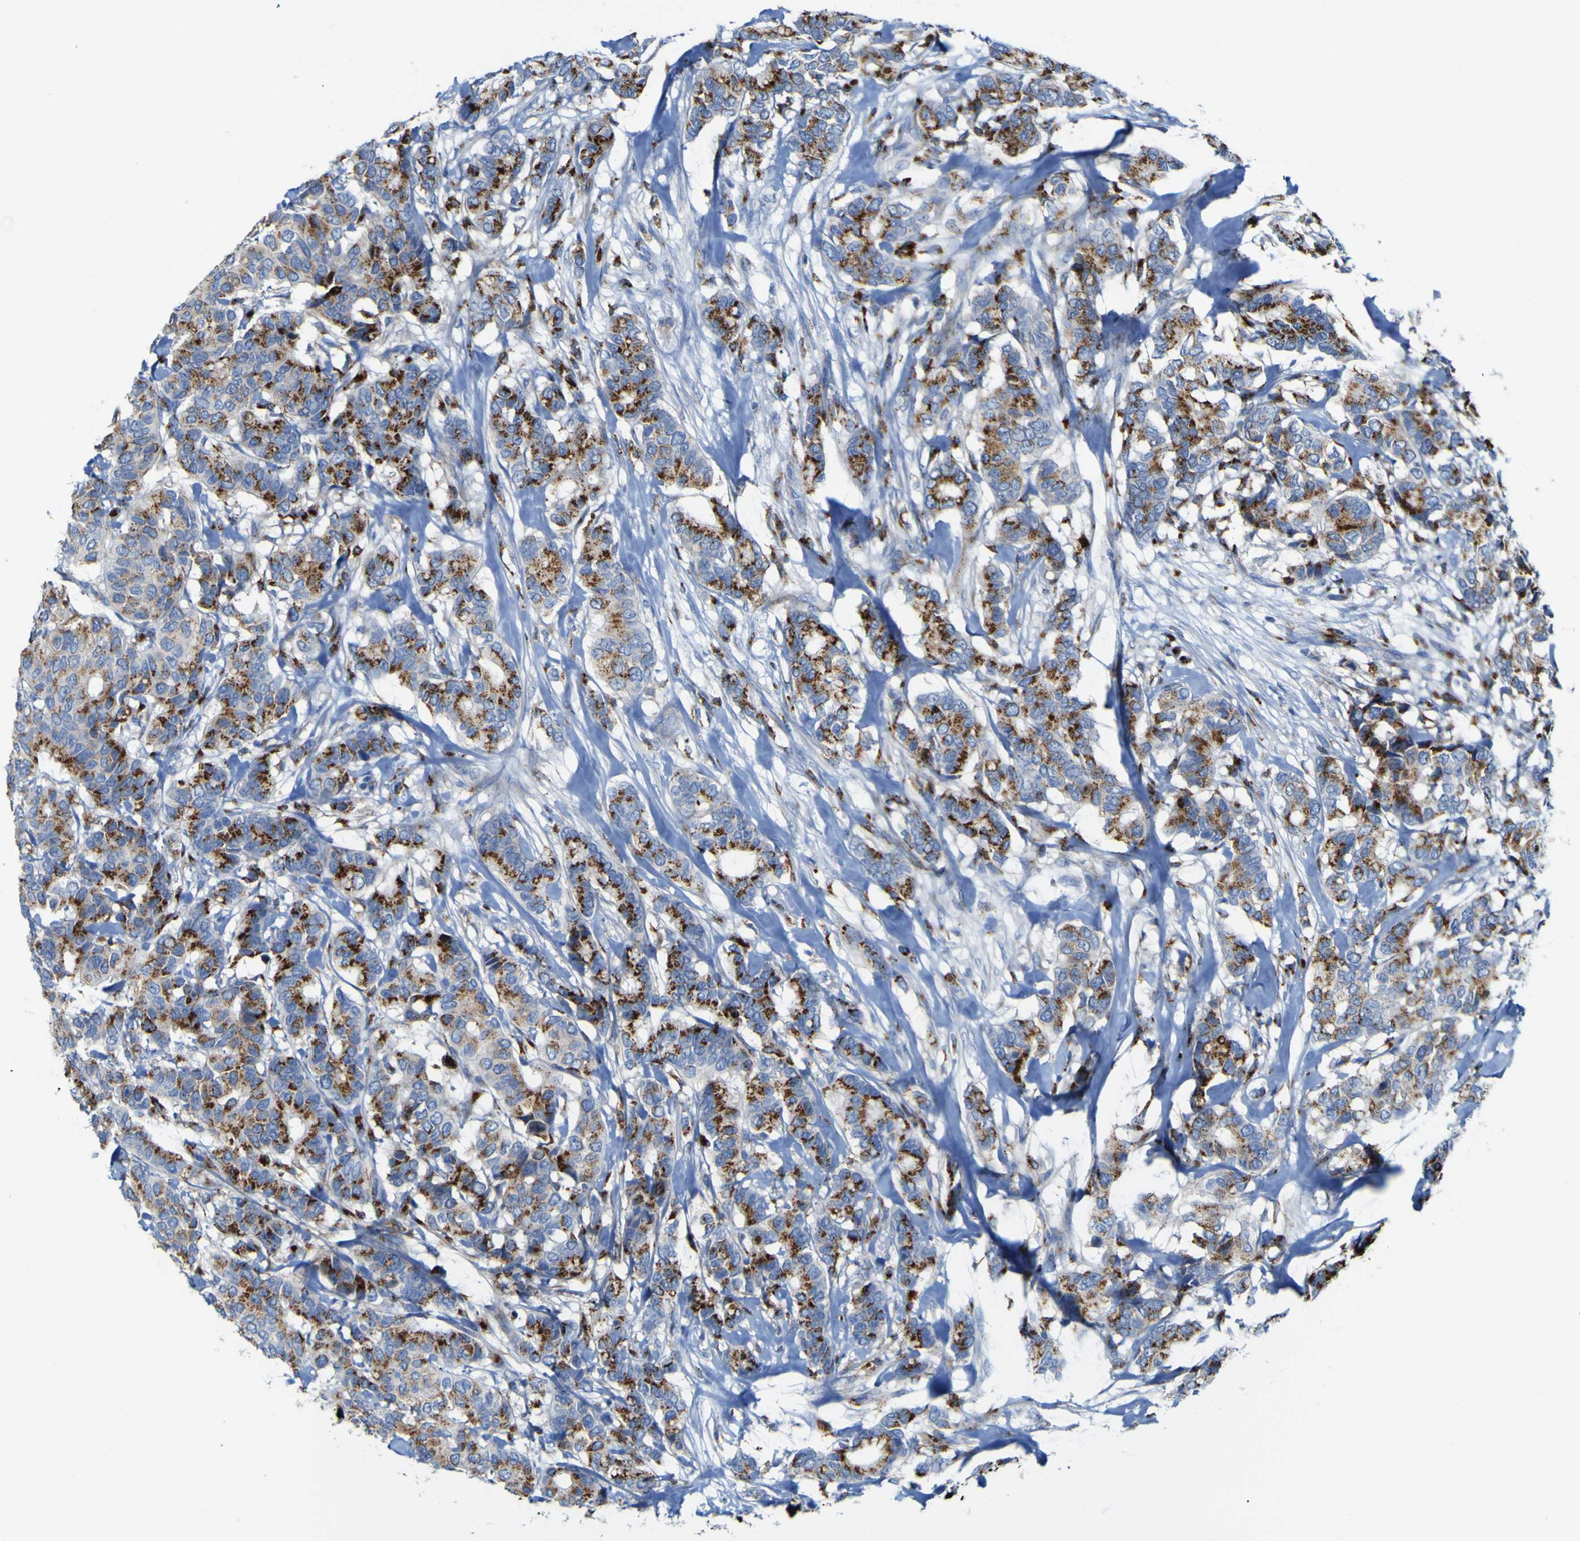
{"staining": {"intensity": "moderate", "quantity": ">75%", "location": "cytoplasmic/membranous"}, "tissue": "breast cancer", "cell_type": "Tumor cells", "image_type": "cancer", "snomed": [{"axis": "morphology", "description": "Duct carcinoma"}, {"axis": "topography", "description": "Breast"}], "caption": "DAB immunohistochemical staining of human breast cancer (infiltrating ductal carcinoma) shows moderate cytoplasmic/membranous protein staining in about >75% of tumor cells. (Stains: DAB (3,3'-diaminobenzidine) in brown, nuclei in blue, Microscopy: brightfield microscopy at high magnification).", "gene": "PTPRF", "patient": {"sex": "female", "age": 87}}